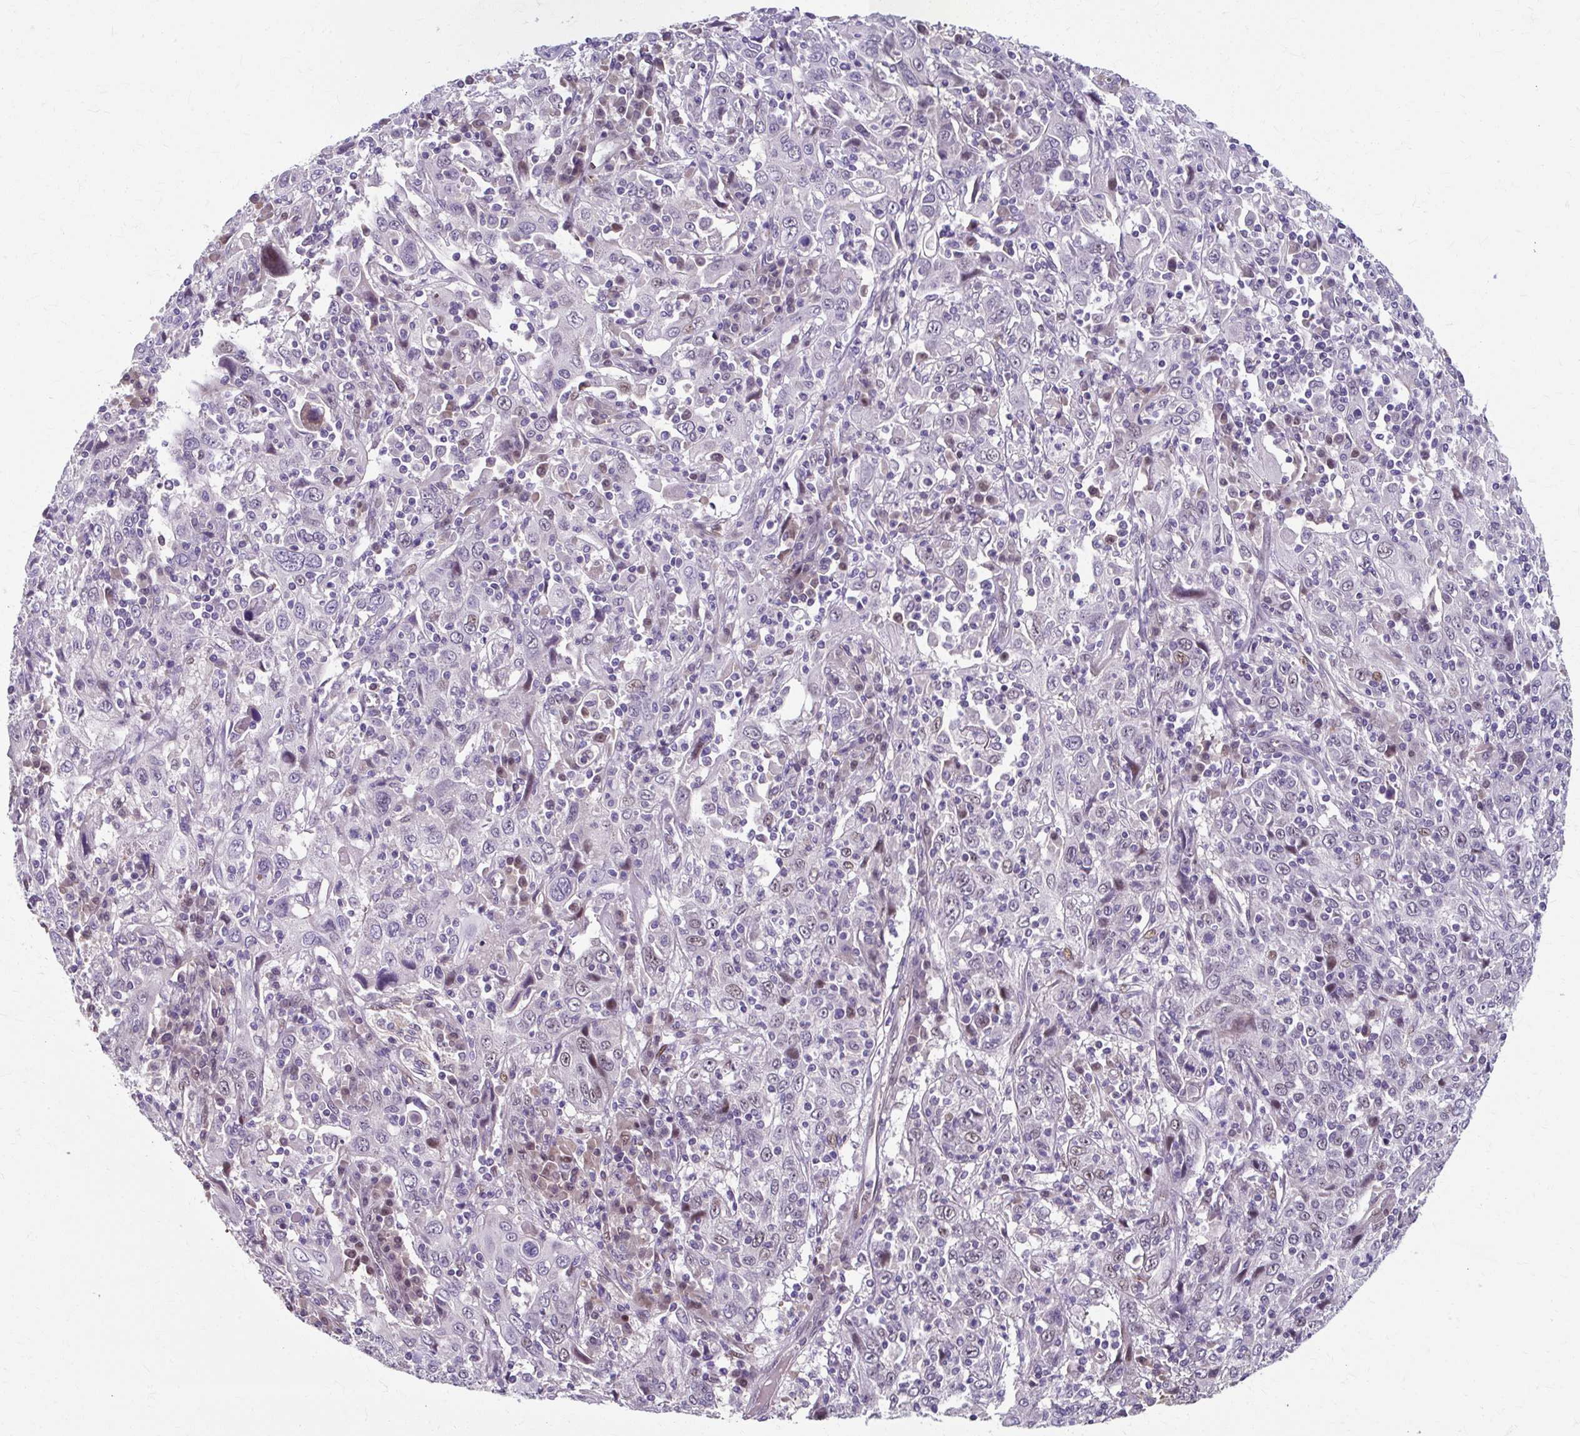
{"staining": {"intensity": "negative", "quantity": "none", "location": "none"}, "tissue": "cervical cancer", "cell_type": "Tumor cells", "image_type": "cancer", "snomed": [{"axis": "morphology", "description": "Squamous cell carcinoma, NOS"}, {"axis": "topography", "description": "Cervix"}], "caption": "Cervical squamous cell carcinoma was stained to show a protein in brown. There is no significant staining in tumor cells.", "gene": "ZNF555", "patient": {"sex": "female", "age": 46}}